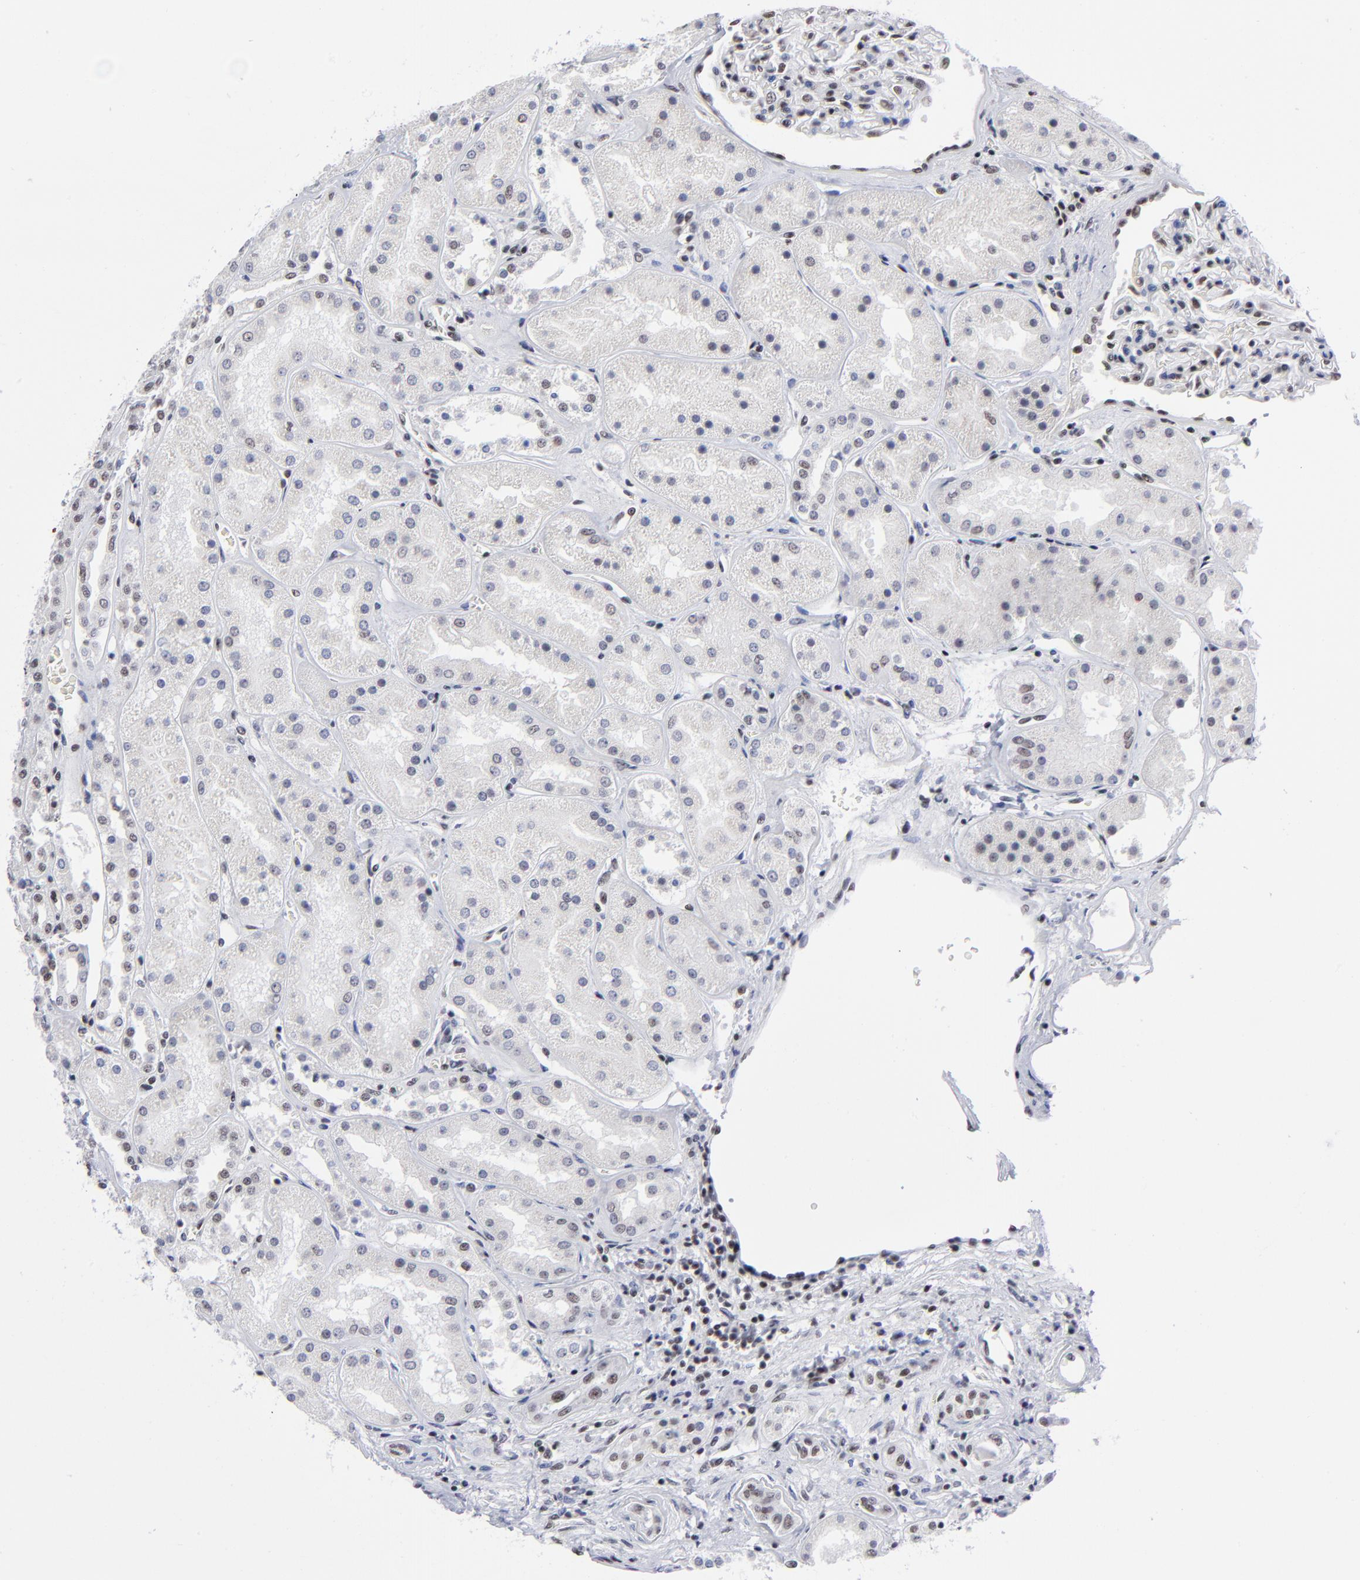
{"staining": {"intensity": "weak", "quantity": "25%-75%", "location": "nuclear"}, "tissue": "kidney", "cell_type": "Cells in glomeruli", "image_type": "normal", "snomed": [{"axis": "morphology", "description": "Normal tissue, NOS"}, {"axis": "topography", "description": "Kidney"}], "caption": "Immunohistochemical staining of unremarkable kidney reveals 25%-75% levels of weak nuclear protein staining in approximately 25%-75% of cells in glomeruli.", "gene": "SP2", "patient": {"sex": "male", "age": 28}}